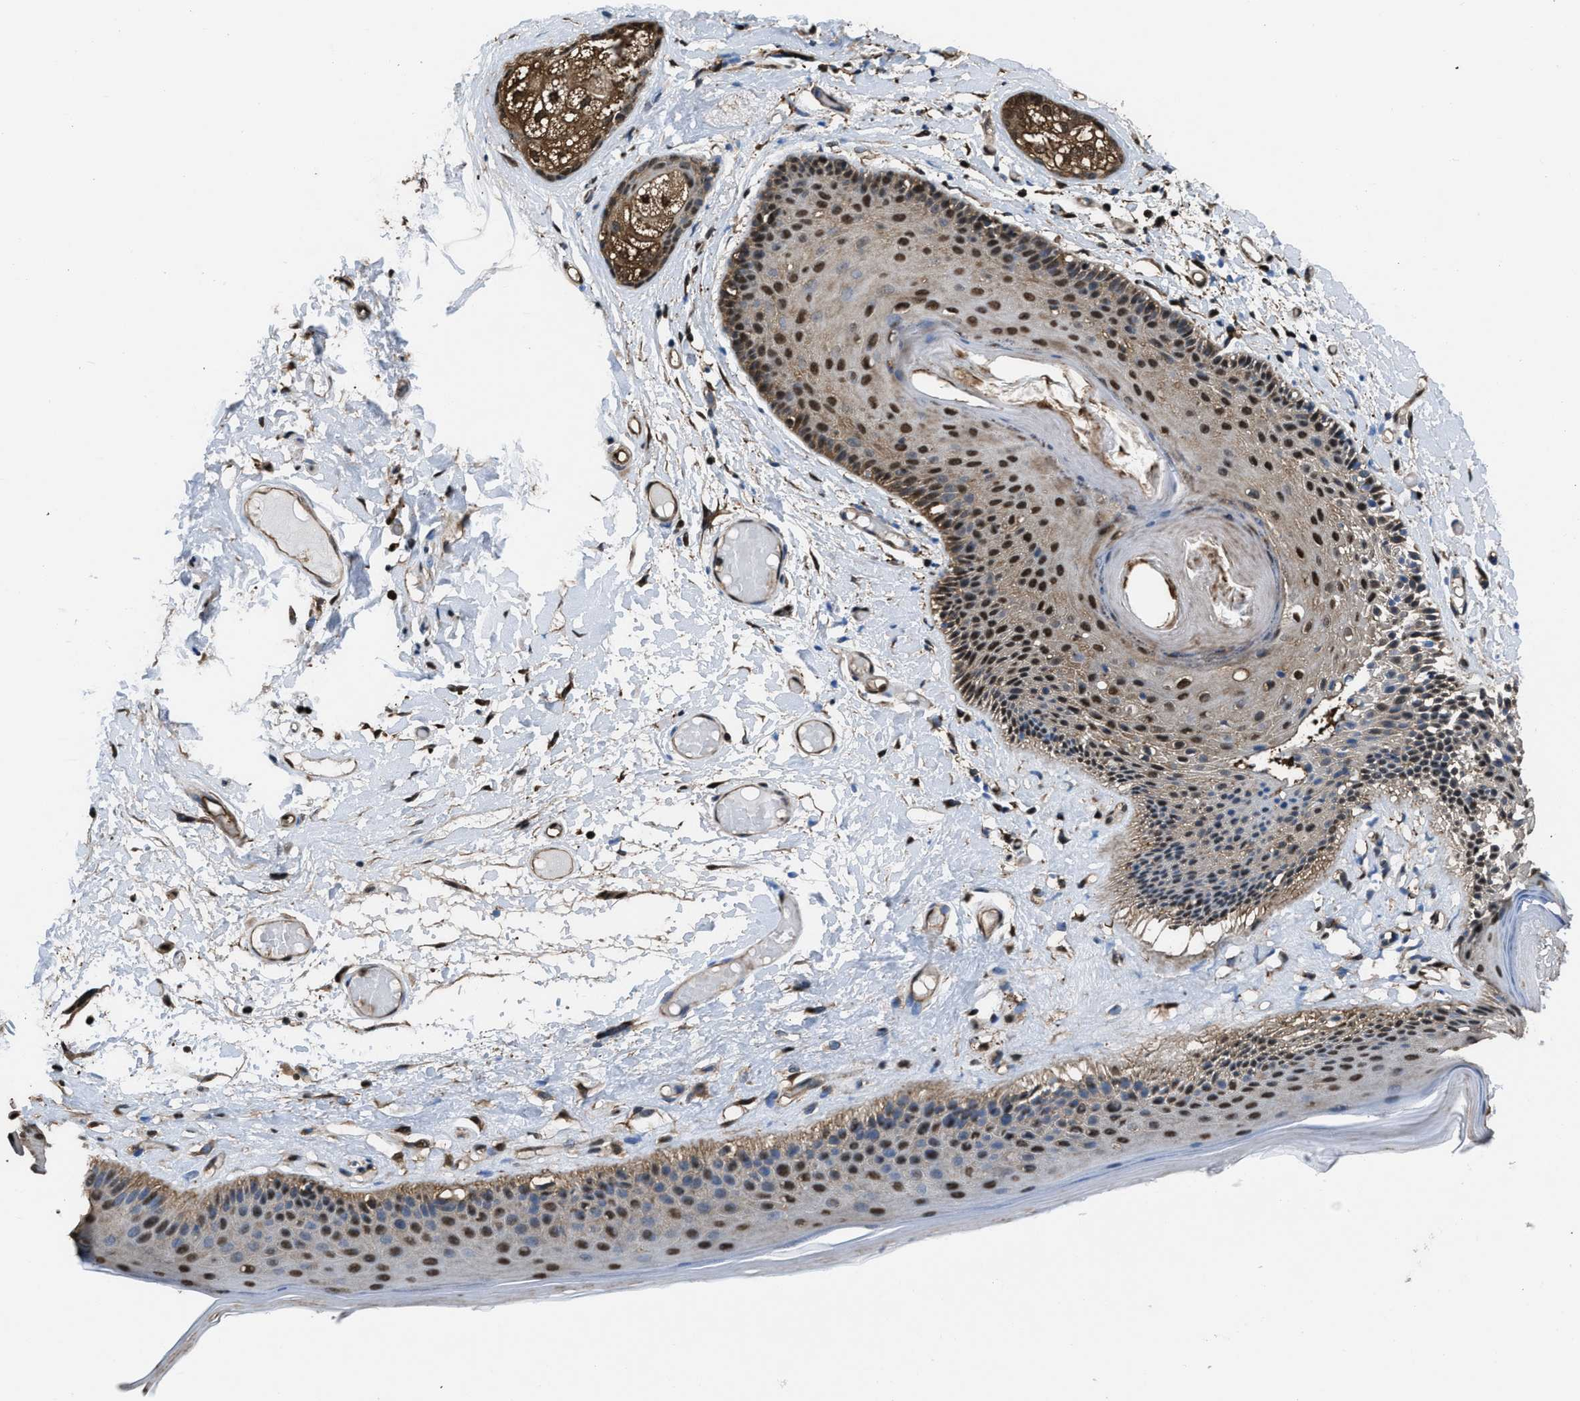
{"staining": {"intensity": "strong", "quantity": ">75%", "location": "nuclear"}, "tissue": "skin", "cell_type": "Epidermal cells", "image_type": "normal", "snomed": [{"axis": "morphology", "description": "Normal tissue, NOS"}, {"axis": "topography", "description": "Vulva"}], "caption": "DAB immunohistochemical staining of normal human skin displays strong nuclear protein staining in approximately >75% of epidermal cells.", "gene": "FNTA", "patient": {"sex": "female", "age": 73}}